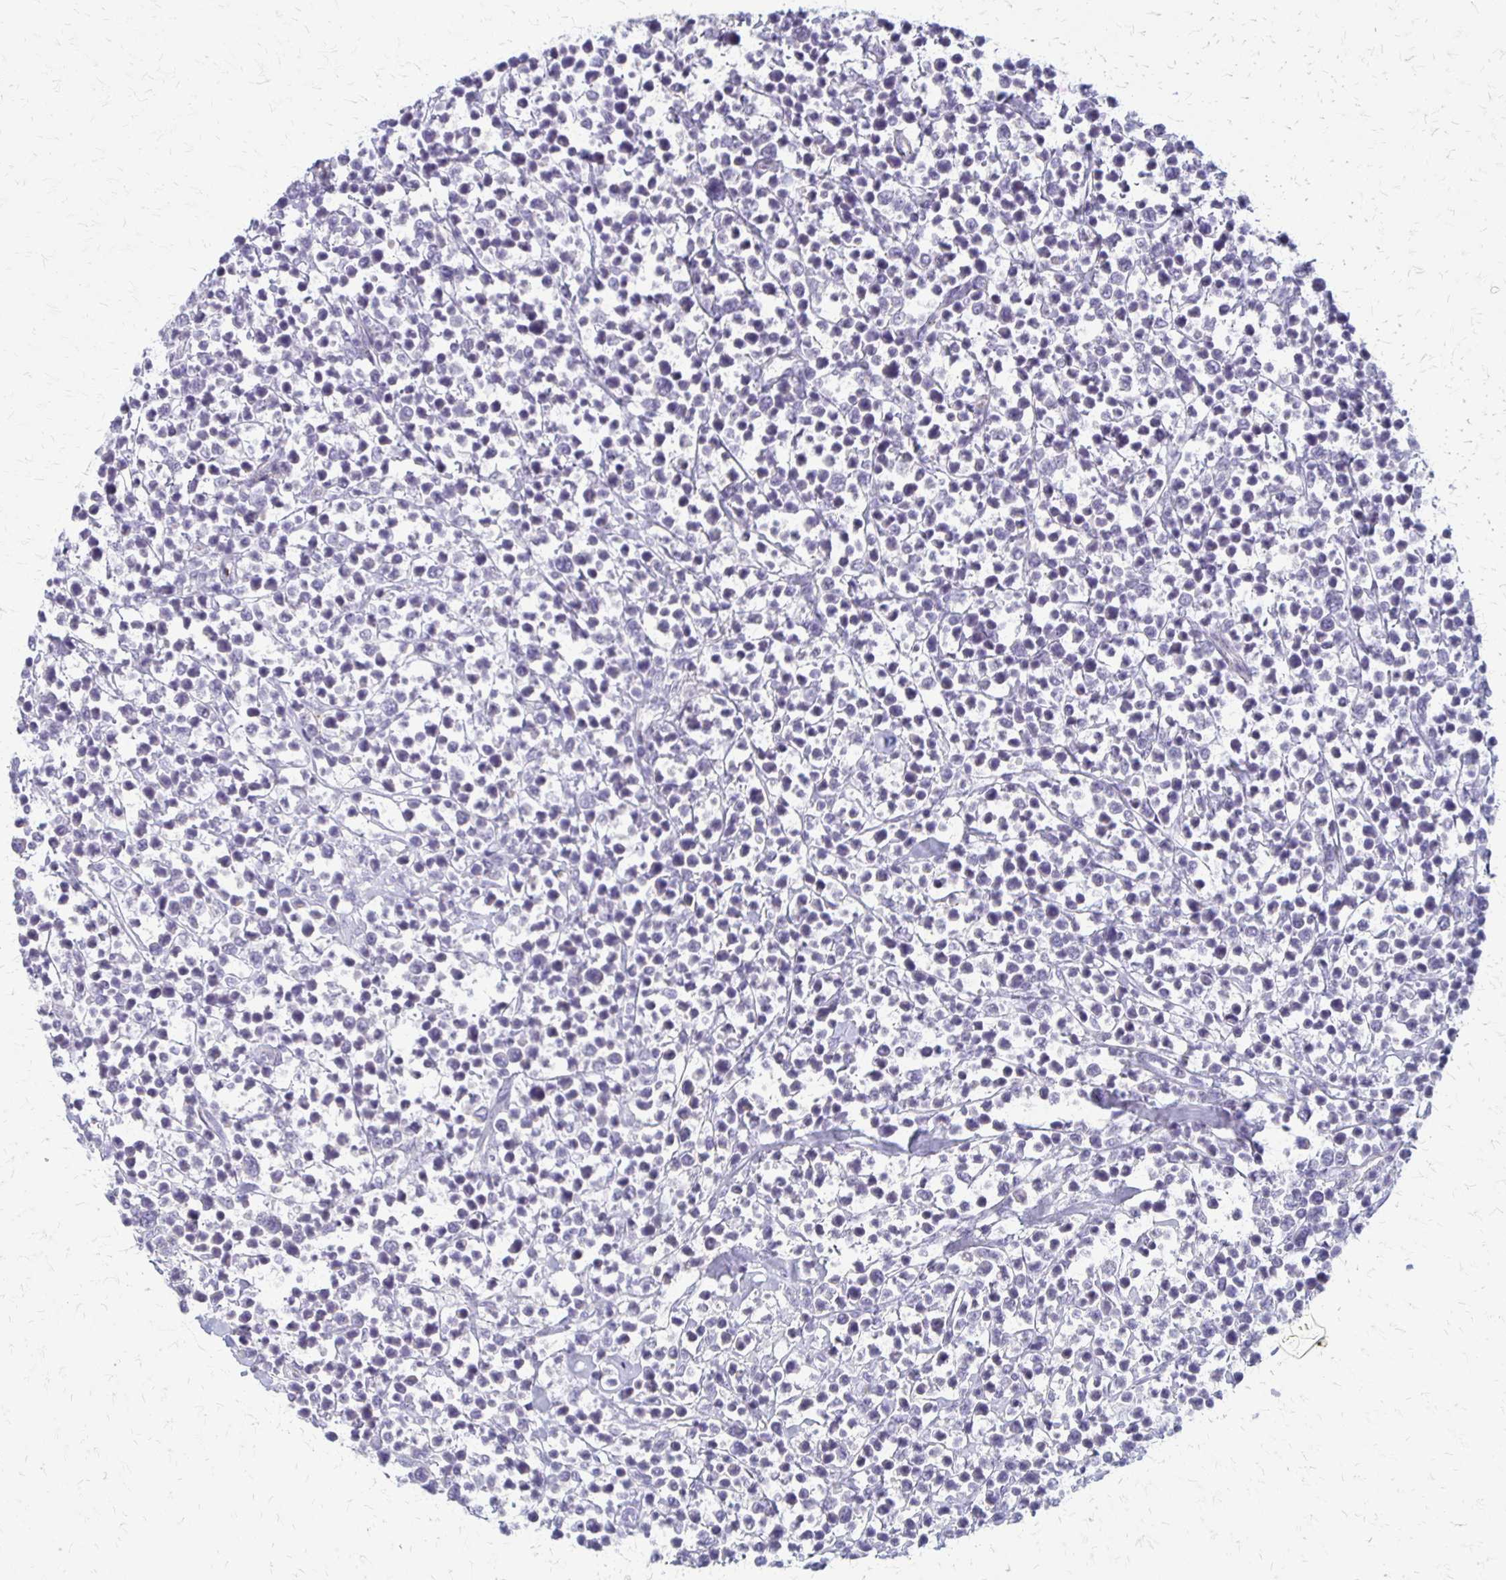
{"staining": {"intensity": "negative", "quantity": "none", "location": "none"}, "tissue": "lymphoma", "cell_type": "Tumor cells", "image_type": "cancer", "snomed": [{"axis": "morphology", "description": "Malignant lymphoma, non-Hodgkin's type, High grade"}, {"axis": "topography", "description": "Soft tissue"}], "caption": "Lymphoma was stained to show a protein in brown. There is no significant positivity in tumor cells.", "gene": "RHOC", "patient": {"sex": "female", "age": 56}}